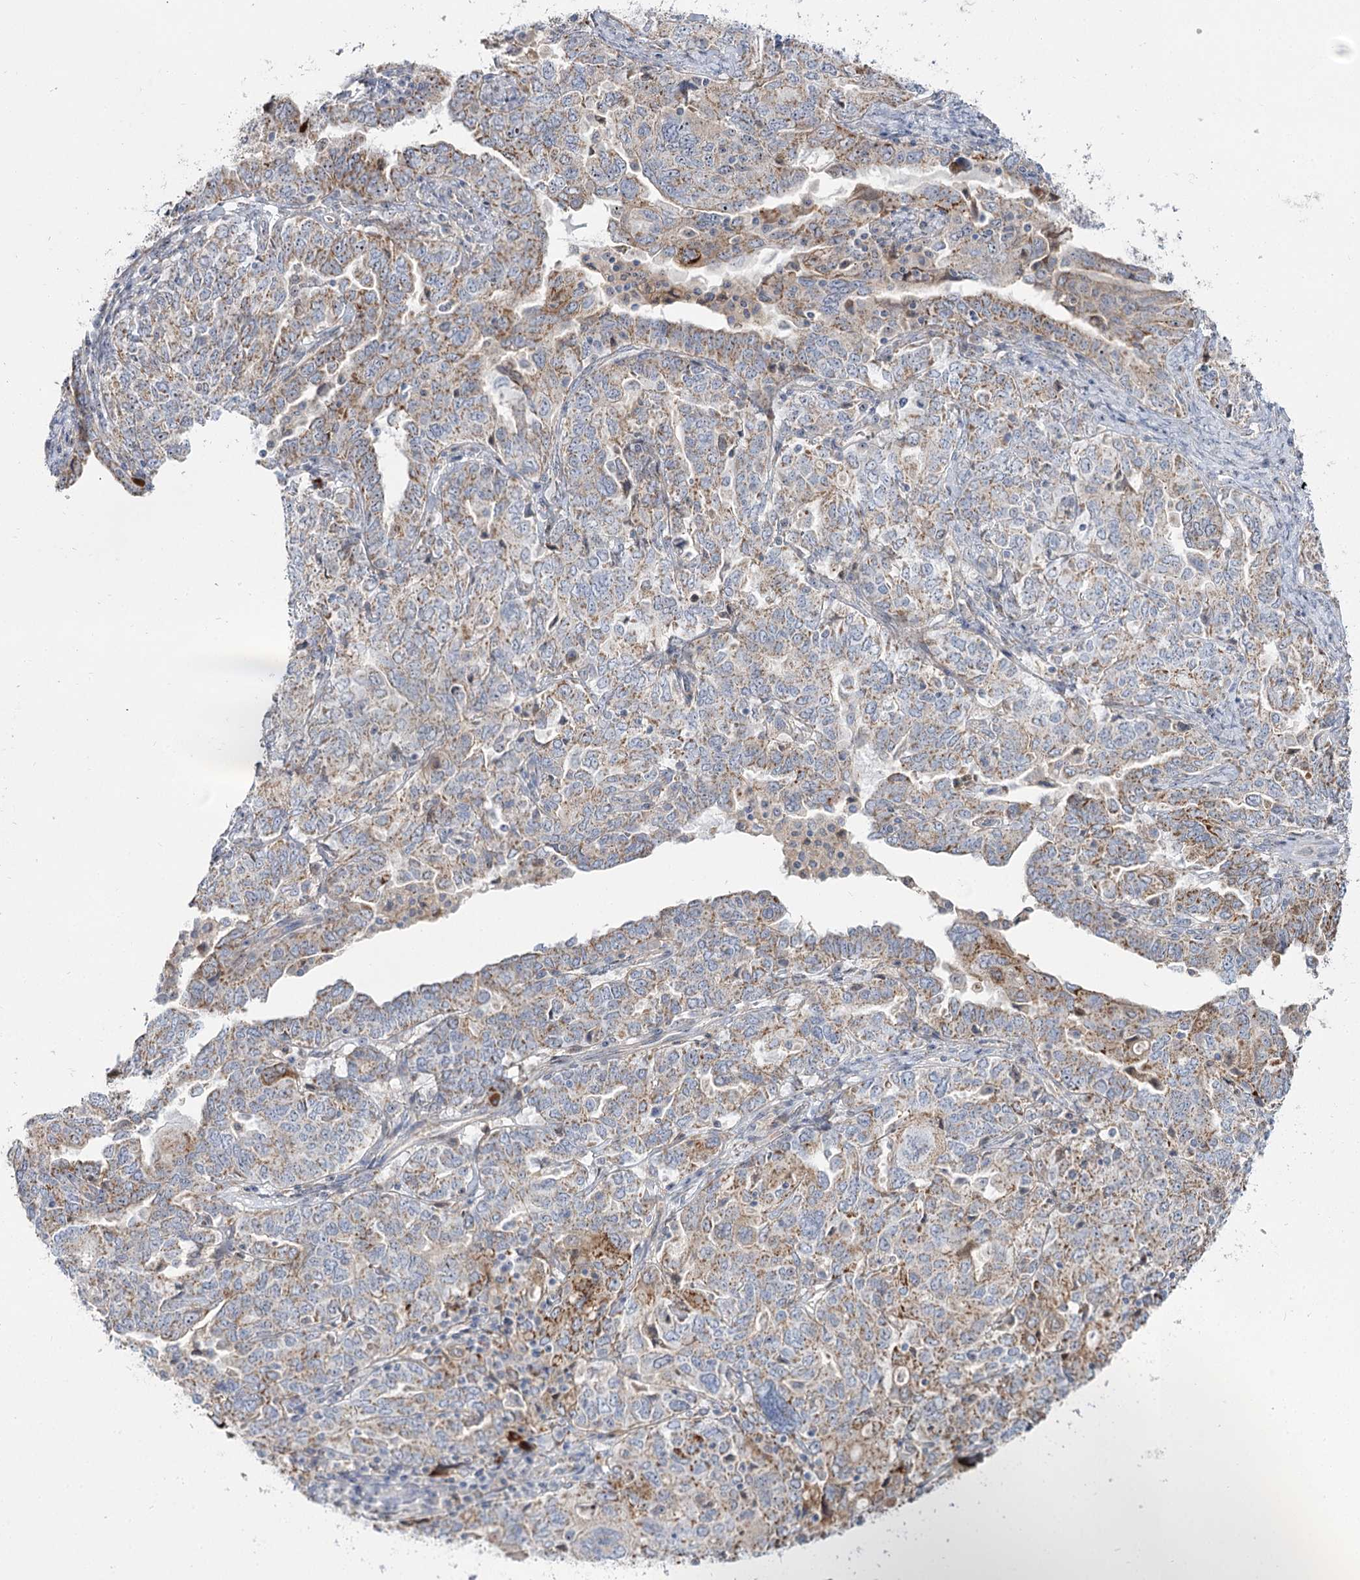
{"staining": {"intensity": "moderate", "quantity": "25%-75%", "location": "cytoplasmic/membranous"}, "tissue": "ovarian cancer", "cell_type": "Tumor cells", "image_type": "cancer", "snomed": [{"axis": "morphology", "description": "Carcinoma, endometroid"}, {"axis": "topography", "description": "Ovary"}], "caption": "Protein staining exhibits moderate cytoplasmic/membranous positivity in about 25%-75% of tumor cells in endometroid carcinoma (ovarian).", "gene": "SUOX", "patient": {"sex": "female", "age": 62}}